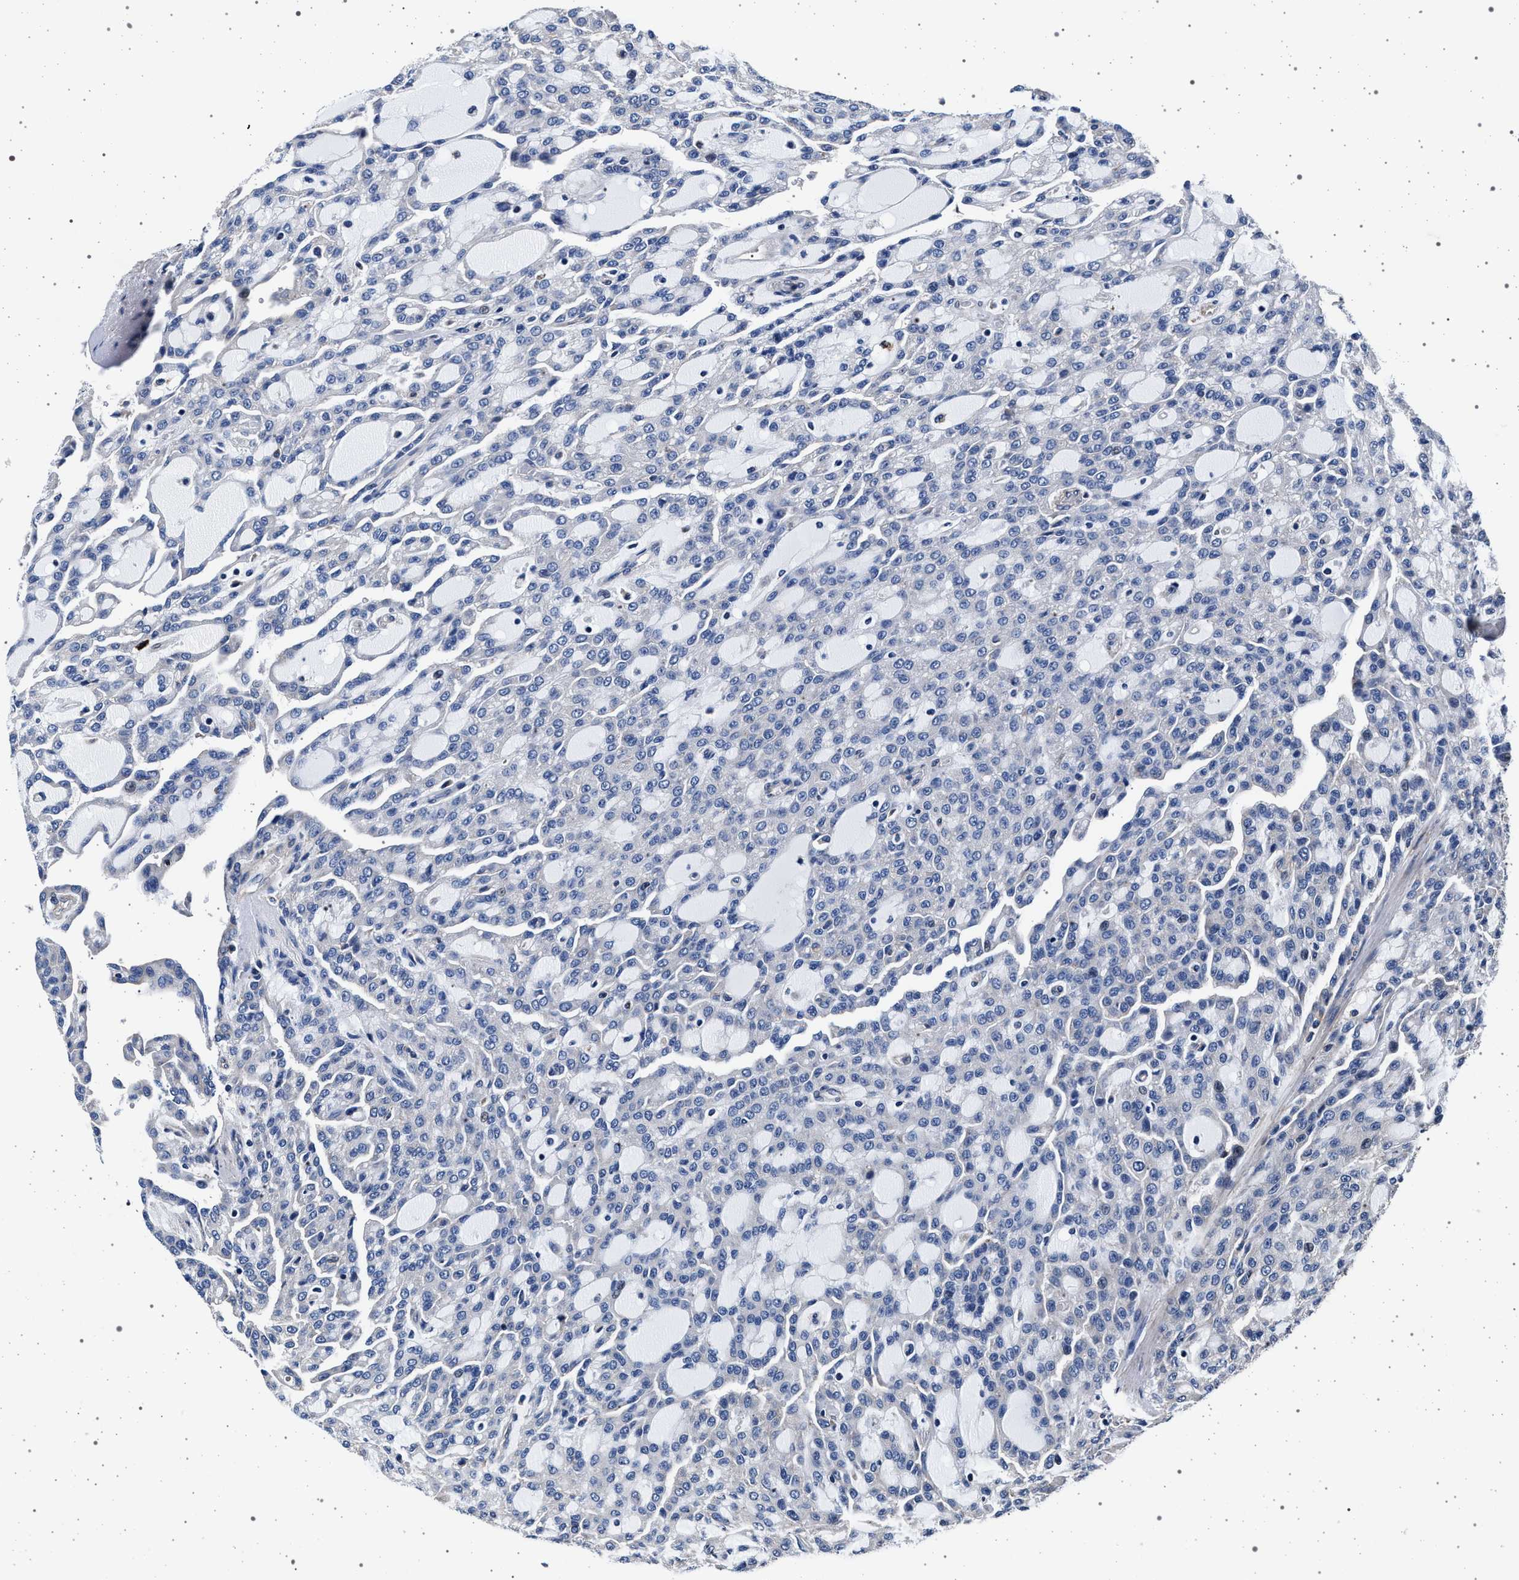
{"staining": {"intensity": "negative", "quantity": "none", "location": "none"}, "tissue": "renal cancer", "cell_type": "Tumor cells", "image_type": "cancer", "snomed": [{"axis": "morphology", "description": "Adenocarcinoma, NOS"}, {"axis": "topography", "description": "Kidney"}], "caption": "The micrograph reveals no staining of tumor cells in renal cancer. Brightfield microscopy of immunohistochemistry stained with DAB (3,3'-diaminobenzidine) (brown) and hematoxylin (blue), captured at high magnification.", "gene": "KCNK6", "patient": {"sex": "male", "age": 63}}